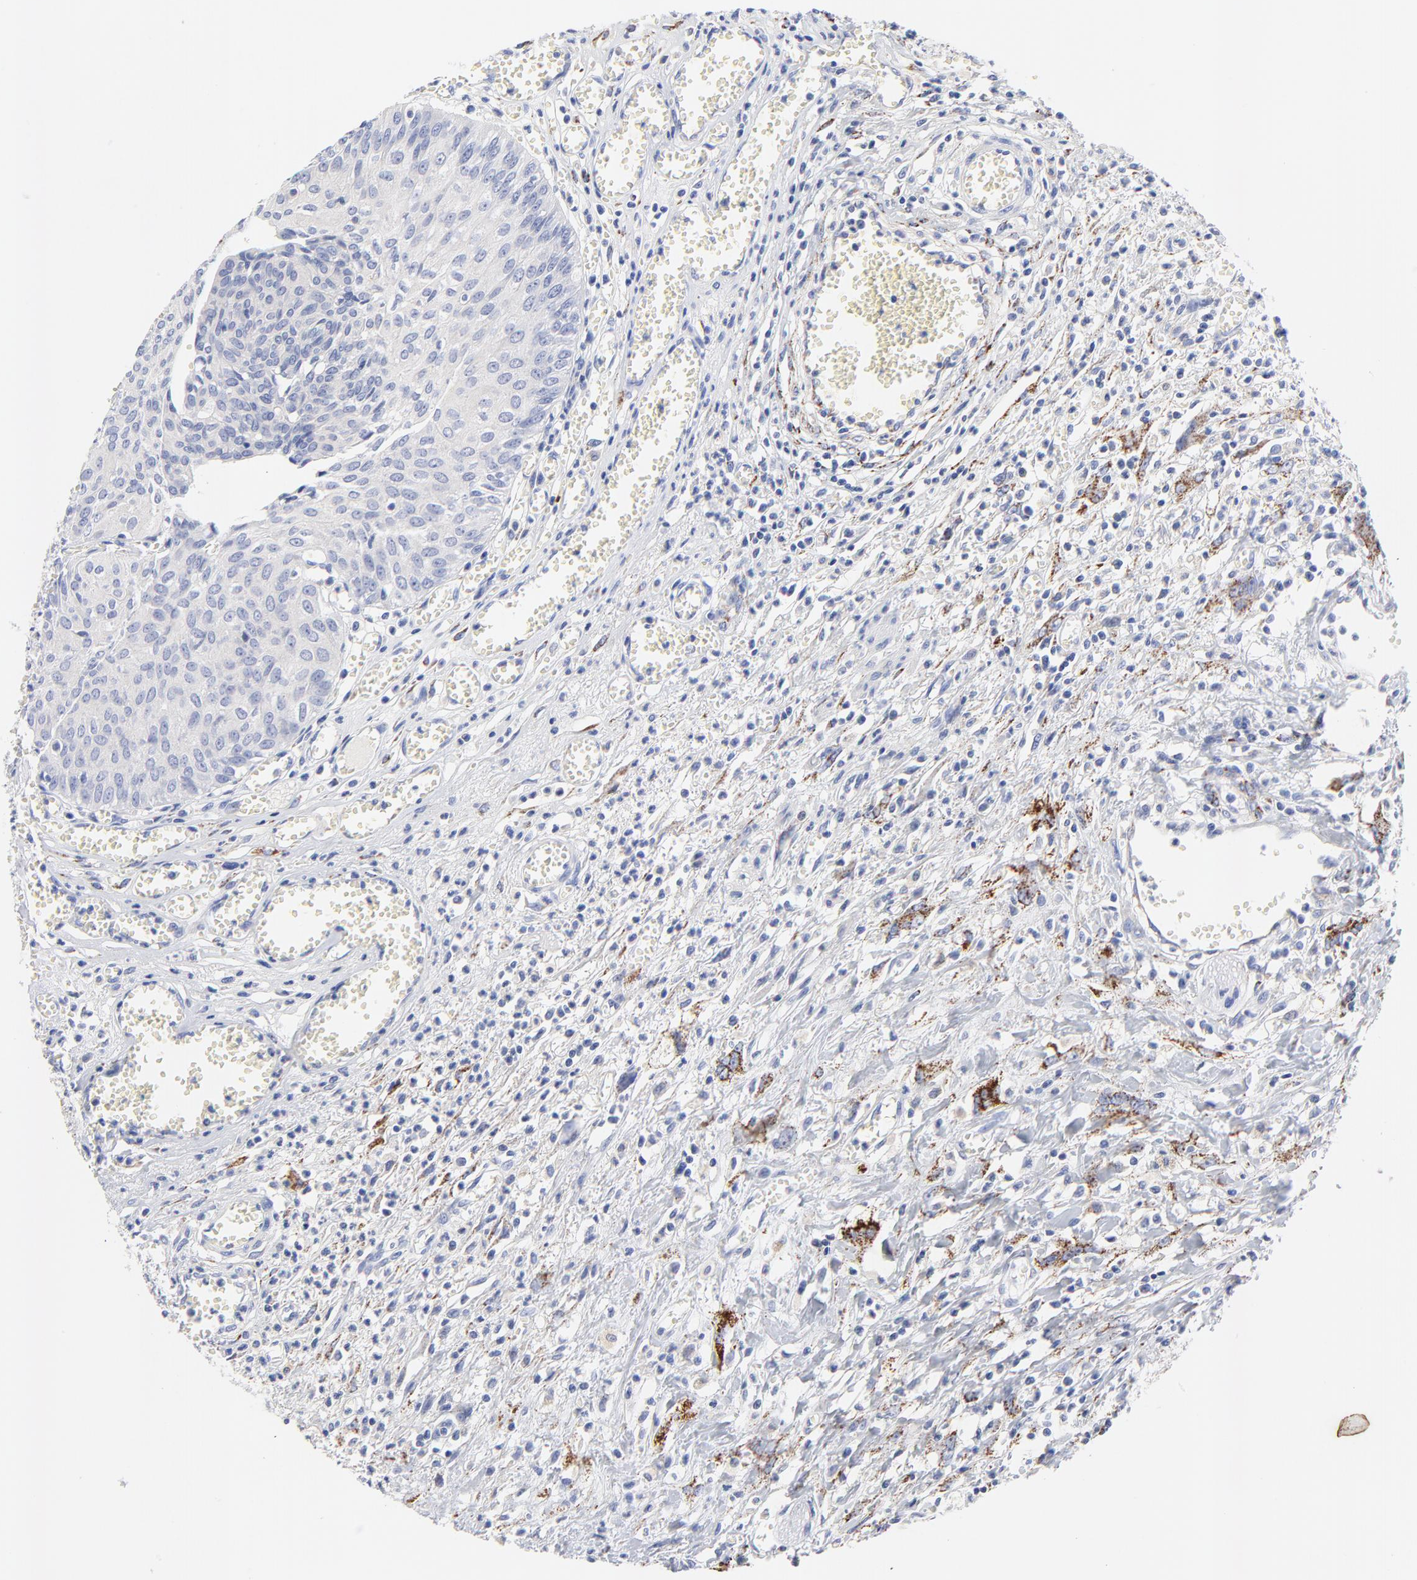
{"staining": {"intensity": "negative", "quantity": "none", "location": "none"}, "tissue": "urothelial cancer", "cell_type": "Tumor cells", "image_type": "cancer", "snomed": [{"axis": "morphology", "description": "Urothelial carcinoma, High grade"}, {"axis": "topography", "description": "Urinary bladder"}], "caption": "Tumor cells are negative for protein expression in human urothelial cancer.", "gene": "FBXO10", "patient": {"sex": "male", "age": 66}}